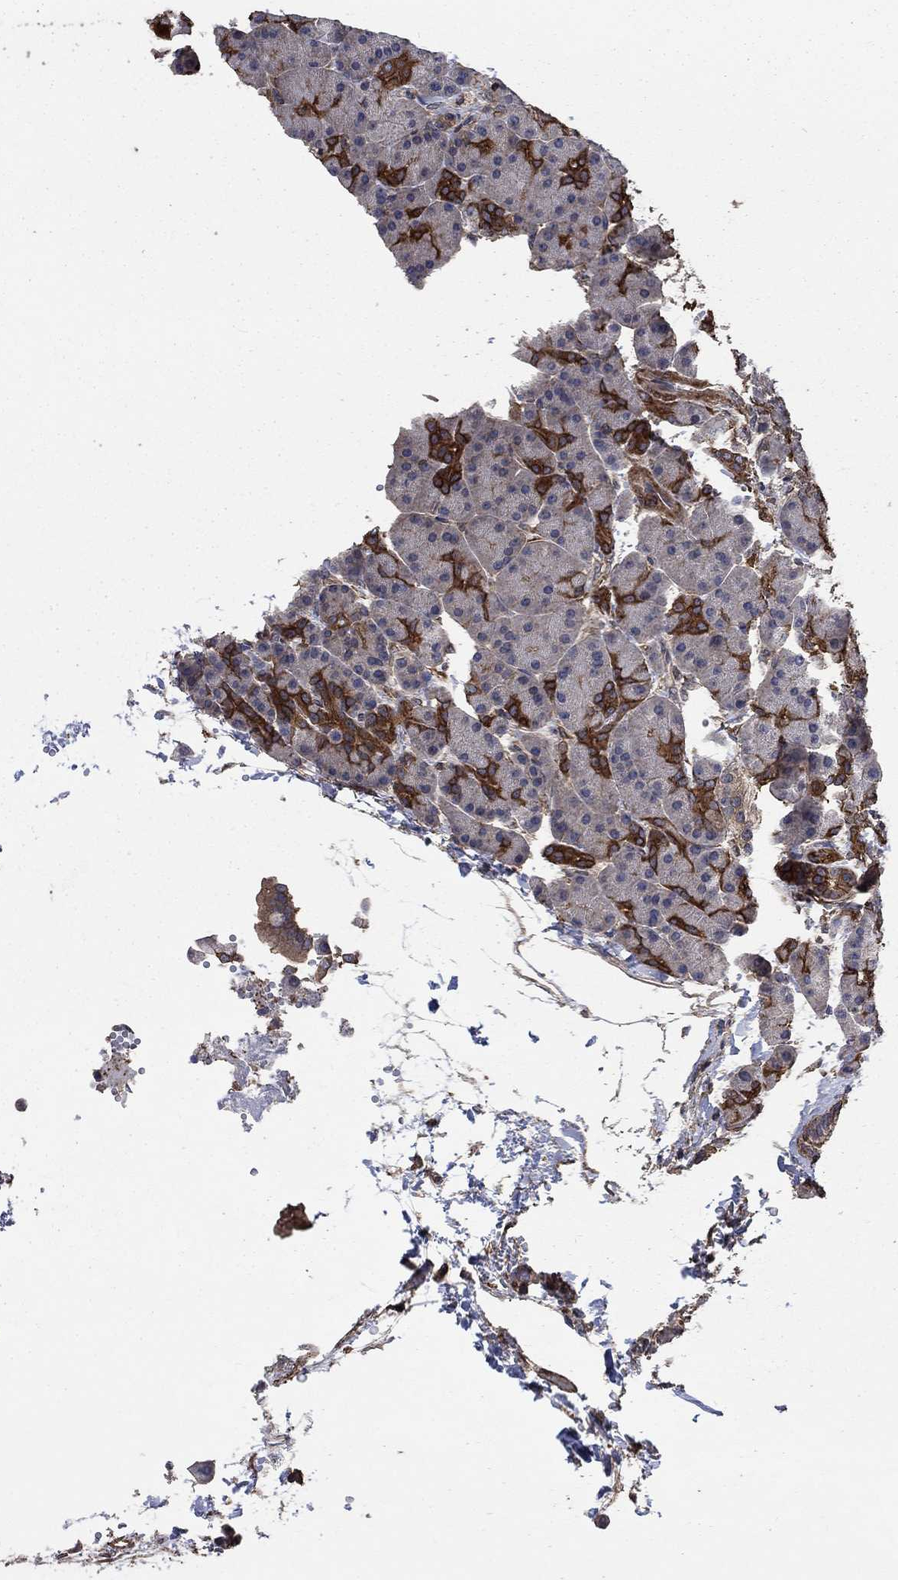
{"staining": {"intensity": "strong", "quantity": "<25%", "location": "cytoplasmic/membranous"}, "tissue": "pancreas", "cell_type": "Exocrine glandular cells", "image_type": "normal", "snomed": [{"axis": "morphology", "description": "Normal tissue, NOS"}, {"axis": "topography", "description": "Pancreas"}], "caption": "Protein expression analysis of unremarkable pancreas exhibits strong cytoplasmic/membranous expression in about <25% of exocrine glandular cells. (Stains: DAB (3,3'-diaminobenzidine) in brown, nuclei in blue, Microscopy: brightfield microscopy at high magnification).", "gene": "PDE3A", "patient": {"sex": "female", "age": 63}}